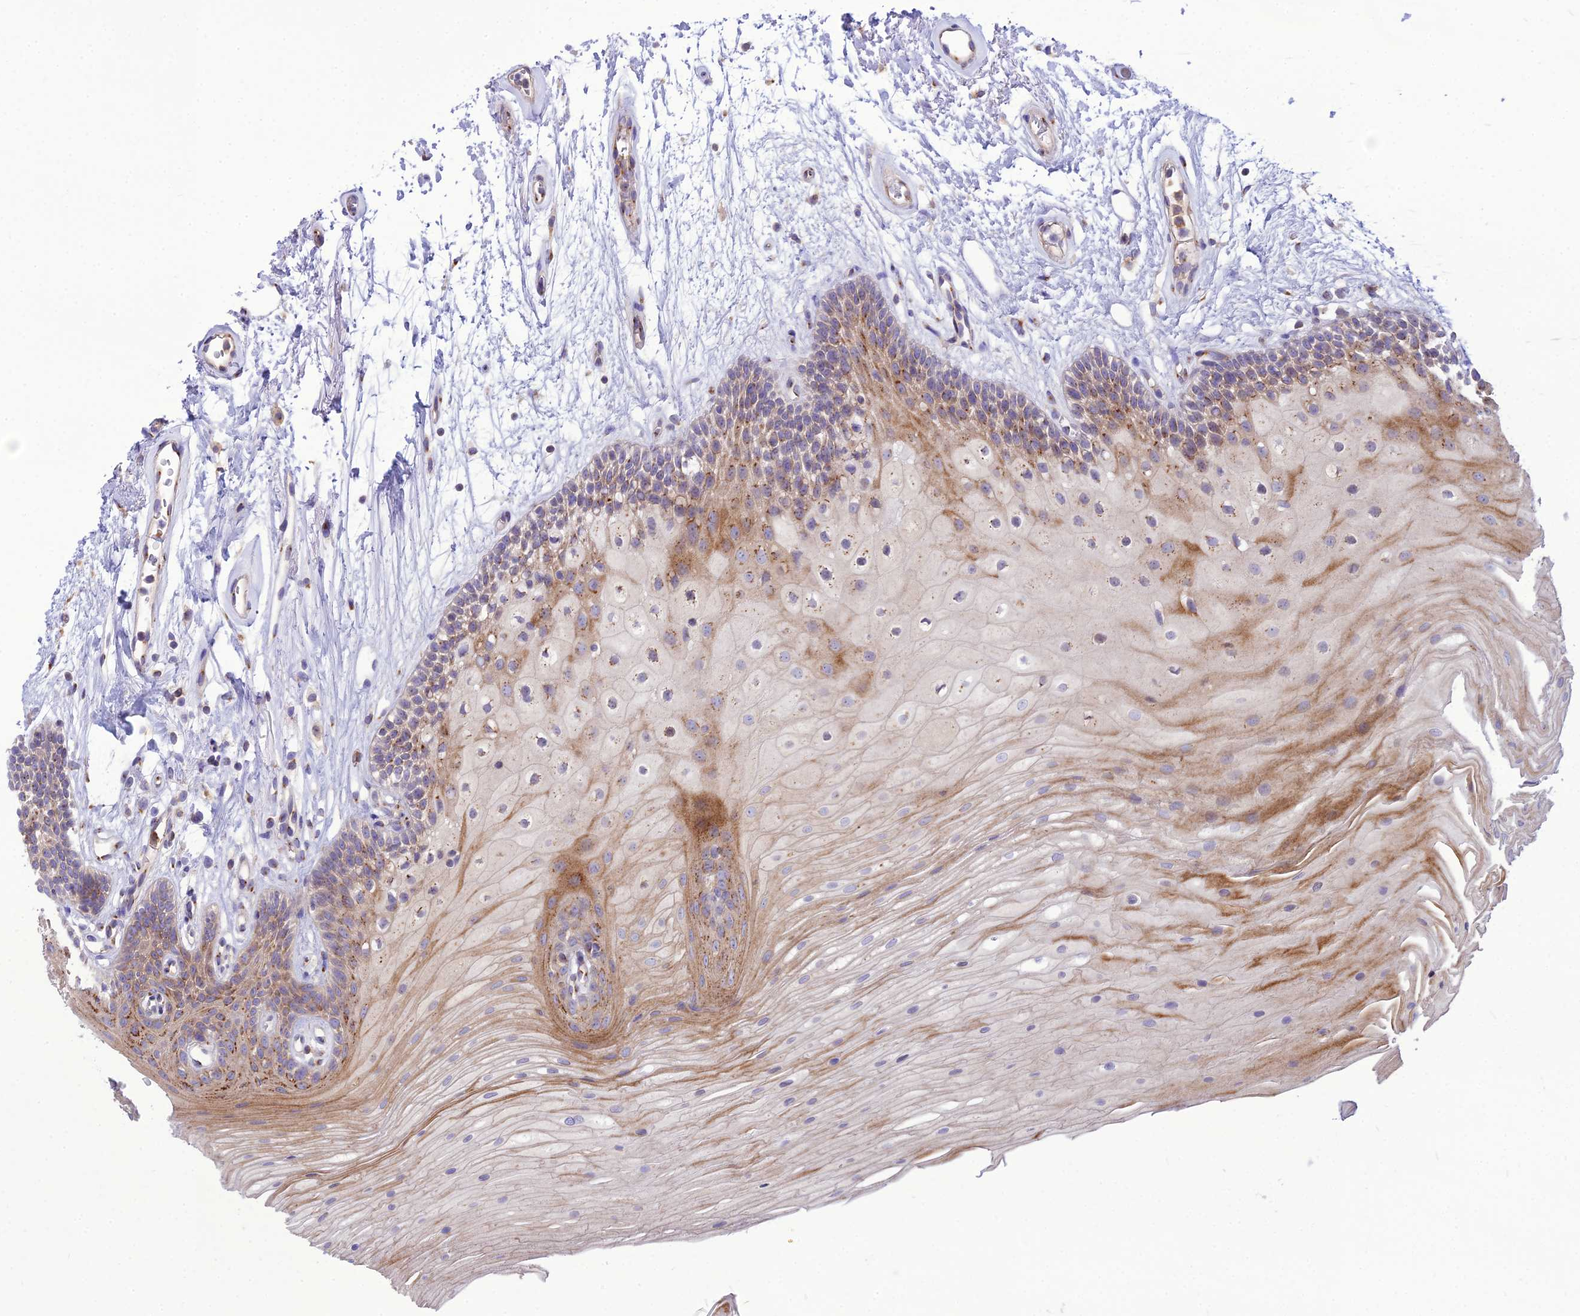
{"staining": {"intensity": "moderate", "quantity": "25%-75%", "location": "cytoplasmic/membranous"}, "tissue": "oral mucosa", "cell_type": "Squamous epithelial cells", "image_type": "normal", "snomed": [{"axis": "morphology", "description": "Normal tissue, NOS"}, {"axis": "topography", "description": "Oral tissue"}], "caption": "Immunohistochemical staining of unremarkable oral mucosa shows medium levels of moderate cytoplasmic/membranous positivity in about 25%-75% of squamous epithelial cells.", "gene": "SPRYD7", "patient": {"sex": "female", "age": 80}}